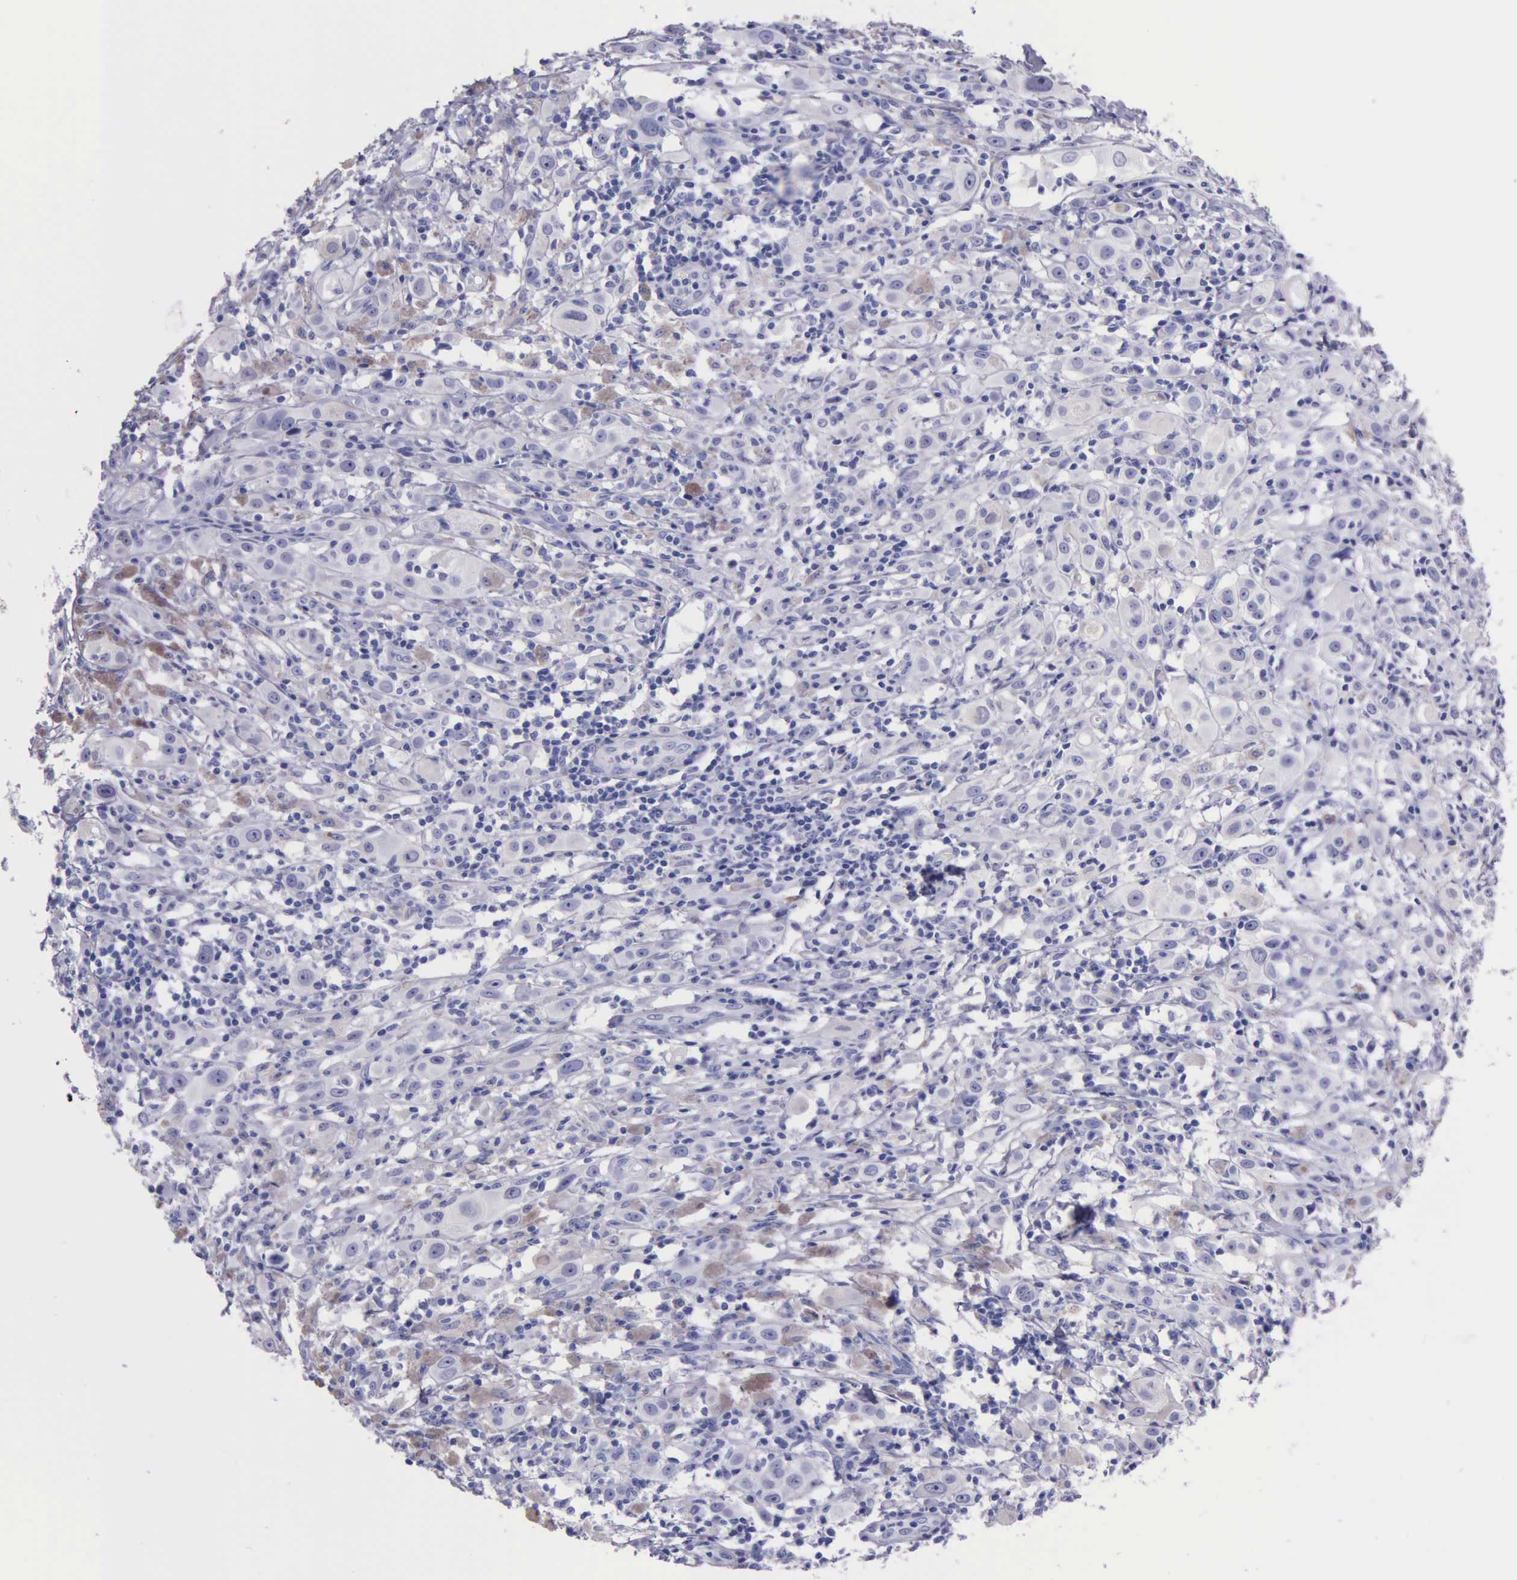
{"staining": {"intensity": "negative", "quantity": "none", "location": "none"}, "tissue": "melanoma", "cell_type": "Tumor cells", "image_type": "cancer", "snomed": [{"axis": "morphology", "description": "Malignant melanoma, NOS"}, {"axis": "topography", "description": "Skin"}], "caption": "Melanoma stained for a protein using immunohistochemistry (IHC) exhibits no expression tumor cells.", "gene": "KLK3", "patient": {"sex": "female", "age": 52}}